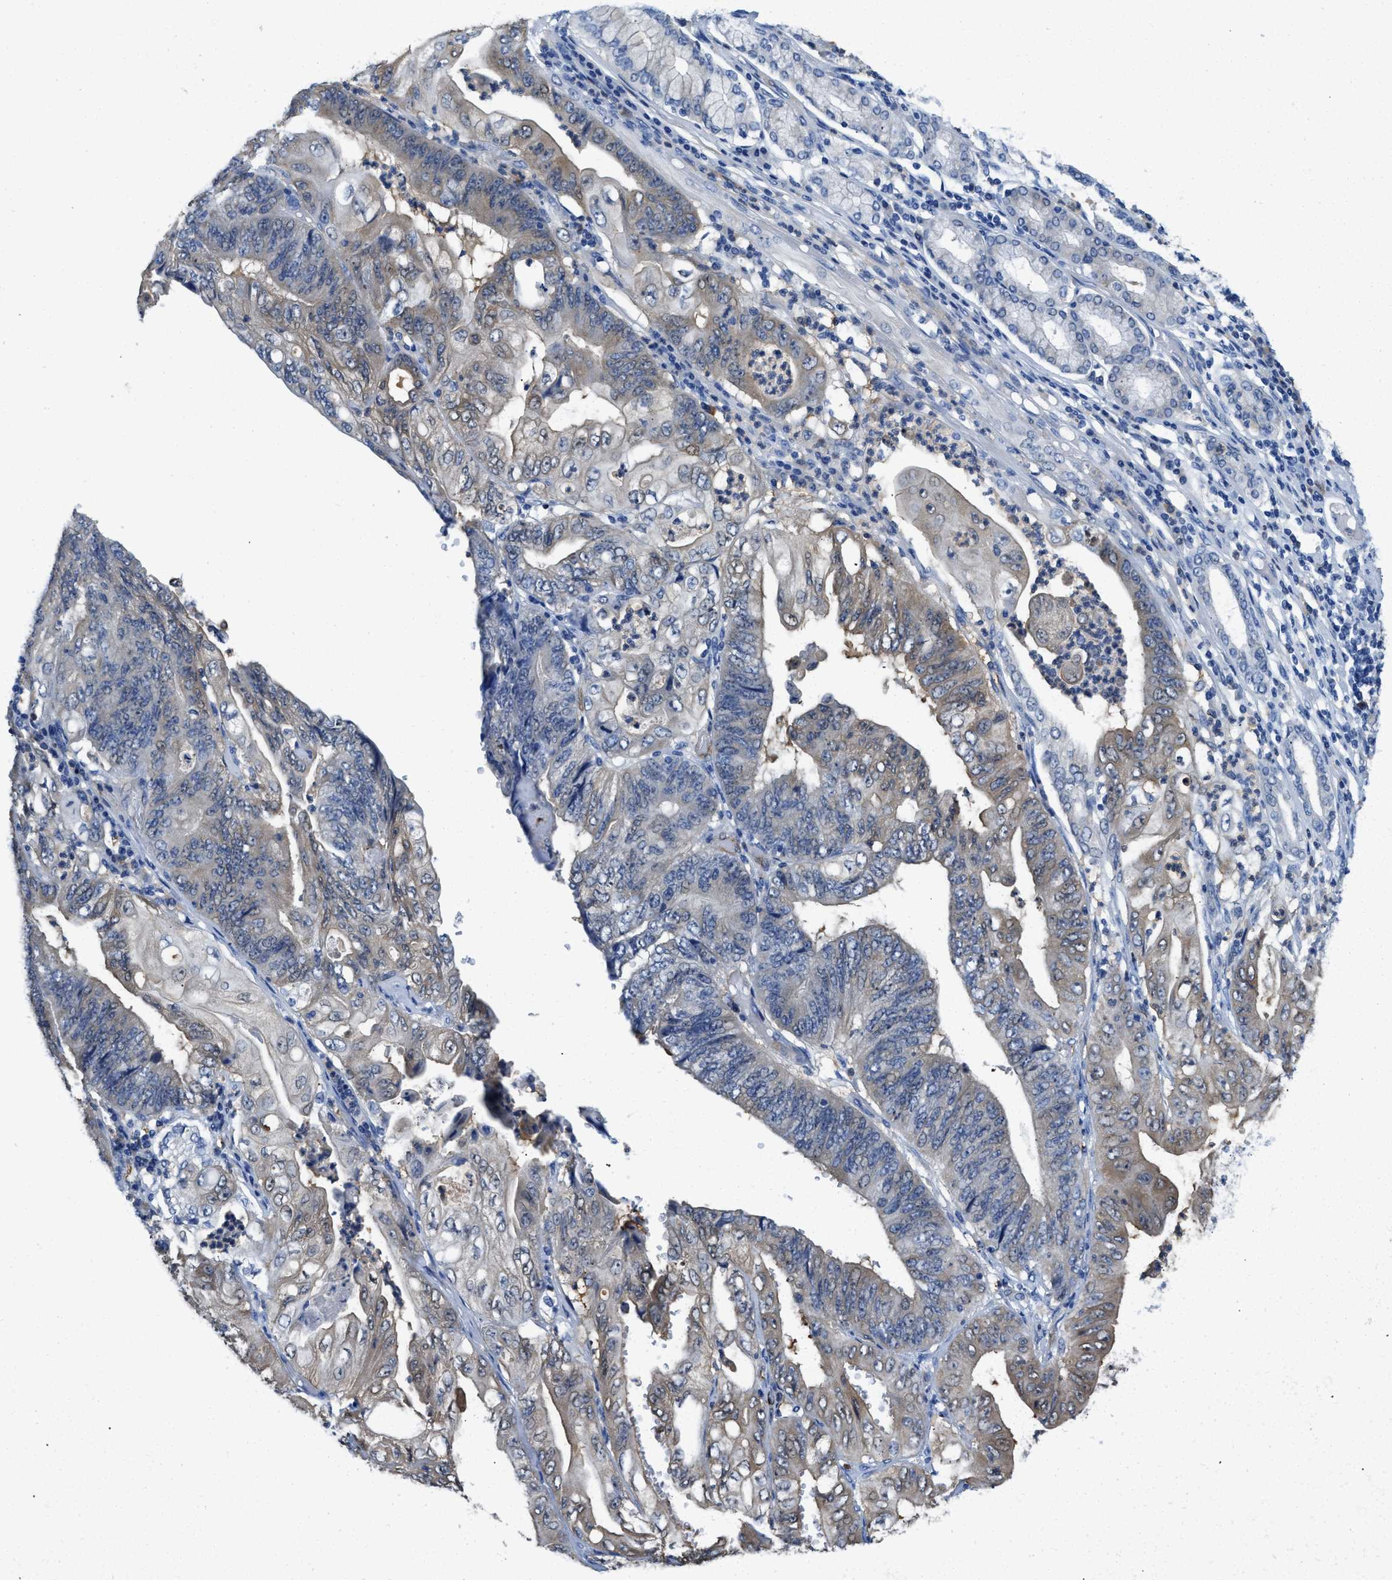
{"staining": {"intensity": "weak", "quantity": "<25%", "location": "cytoplasmic/membranous"}, "tissue": "stomach cancer", "cell_type": "Tumor cells", "image_type": "cancer", "snomed": [{"axis": "morphology", "description": "Adenocarcinoma, NOS"}, {"axis": "topography", "description": "Stomach"}], "caption": "High magnification brightfield microscopy of stomach adenocarcinoma stained with DAB (3,3'-diaminobenzidine) (brown) and counterstained with hematoxylin (blue): tumor cells show no significant positivity.", "gene": "SPEG", "patient": {"sex": "female", "age": 73}}